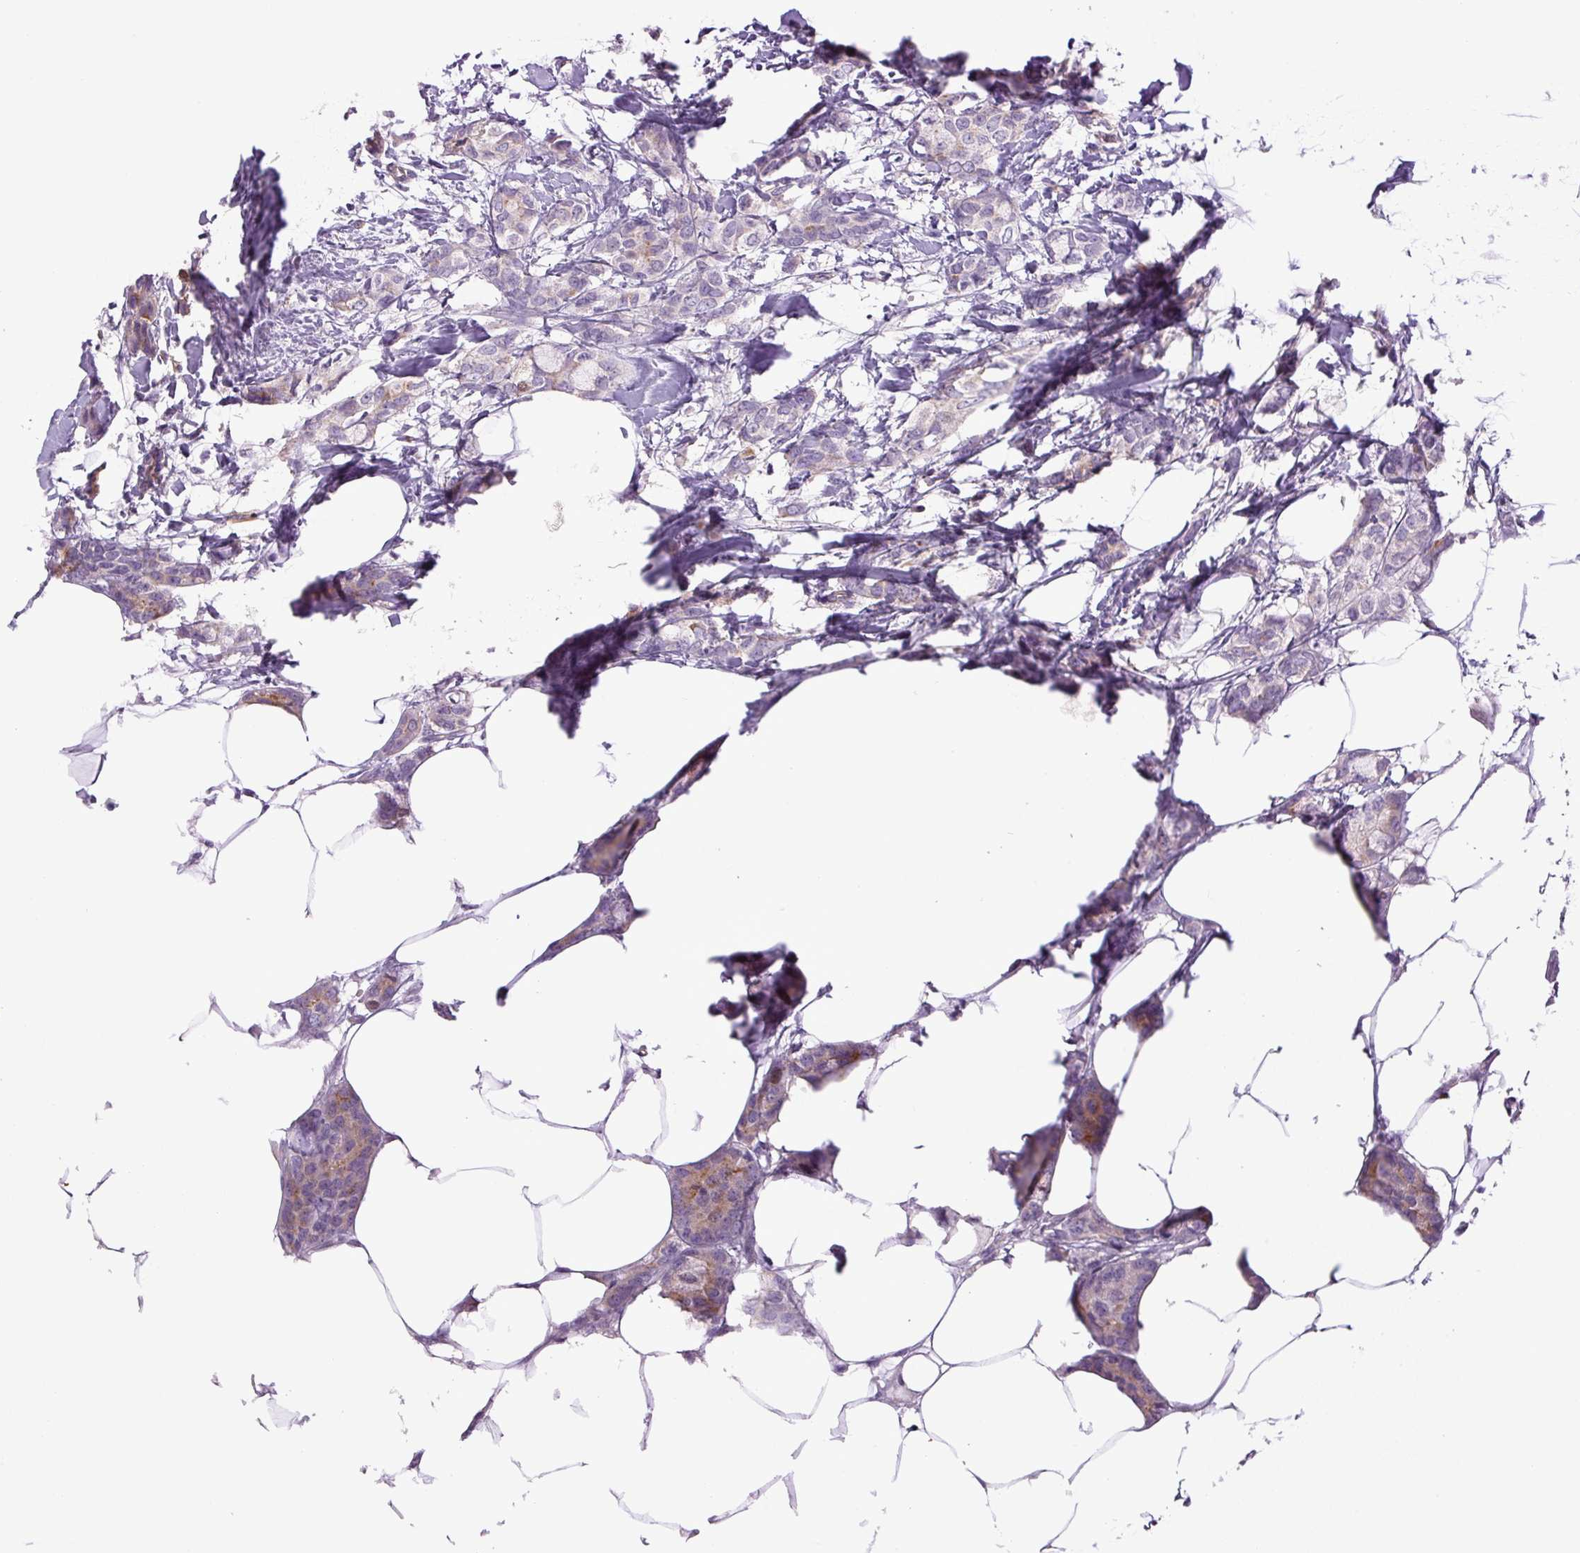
{"staining": {"intensity": "moderate", "quantity": "<25%", "location": "cytoplasmic/membranous"}, "tissue": "breast cancer", "cell_type": "Tumor cells", "image_type": "cancer", "snomed": [{"axis": "morphology", "description": "Duct carcinoma"}, {"axis": "topography", "description": "Breast"}], "caption": "This micrograph displays immunohistochemistry (IHC) staining of human breast invasive ductal carcinoma, with low moderate cytoplasmic/membranous staining in approximately <25% of tumor cells.", "gene": "KIFC1", "patient": {"sex": "female", "age": 73}}